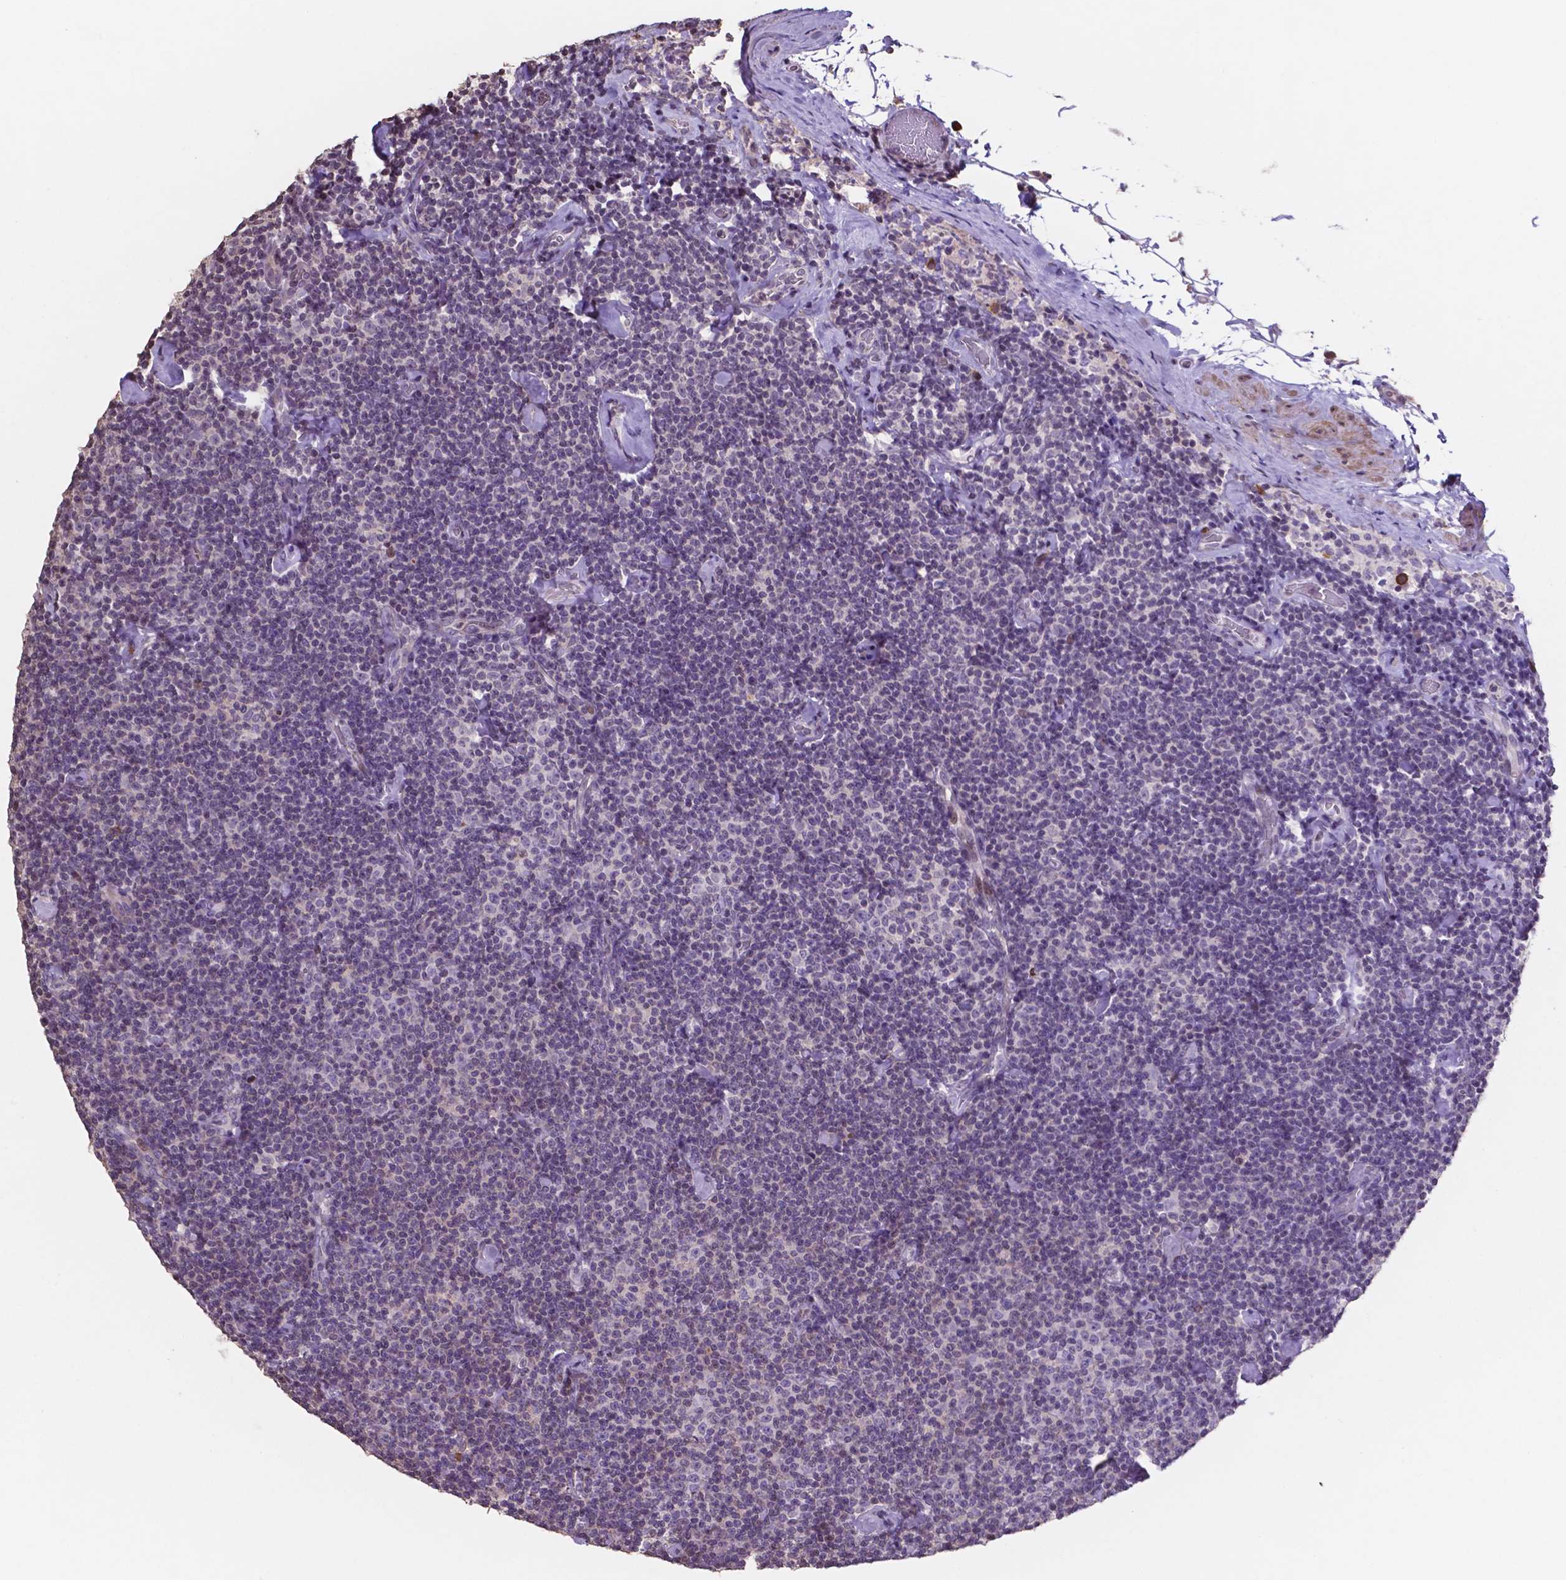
{"staining": {"intensity": "negative", "quantity": "none", "location": "none"}, "tissue": "lymphoma", "cell_type": "Tumor cells", "image_type": "cancer", "snomed": [{"axis": "morphology", "description": "Malignant lymphoma, non-Hodgkin's type, Low grade"}, {"axis": "topography", "description": "Lymph node"}], "caption": "High power microscopy micrograph of an immunohistochemistry image of malignant lymphoma, non-Hodgkin's type (low-grade), revealing no significant expression in tumor cells.", "gene": "MLC1", "patient": {"sex": "male", "age": 81}}